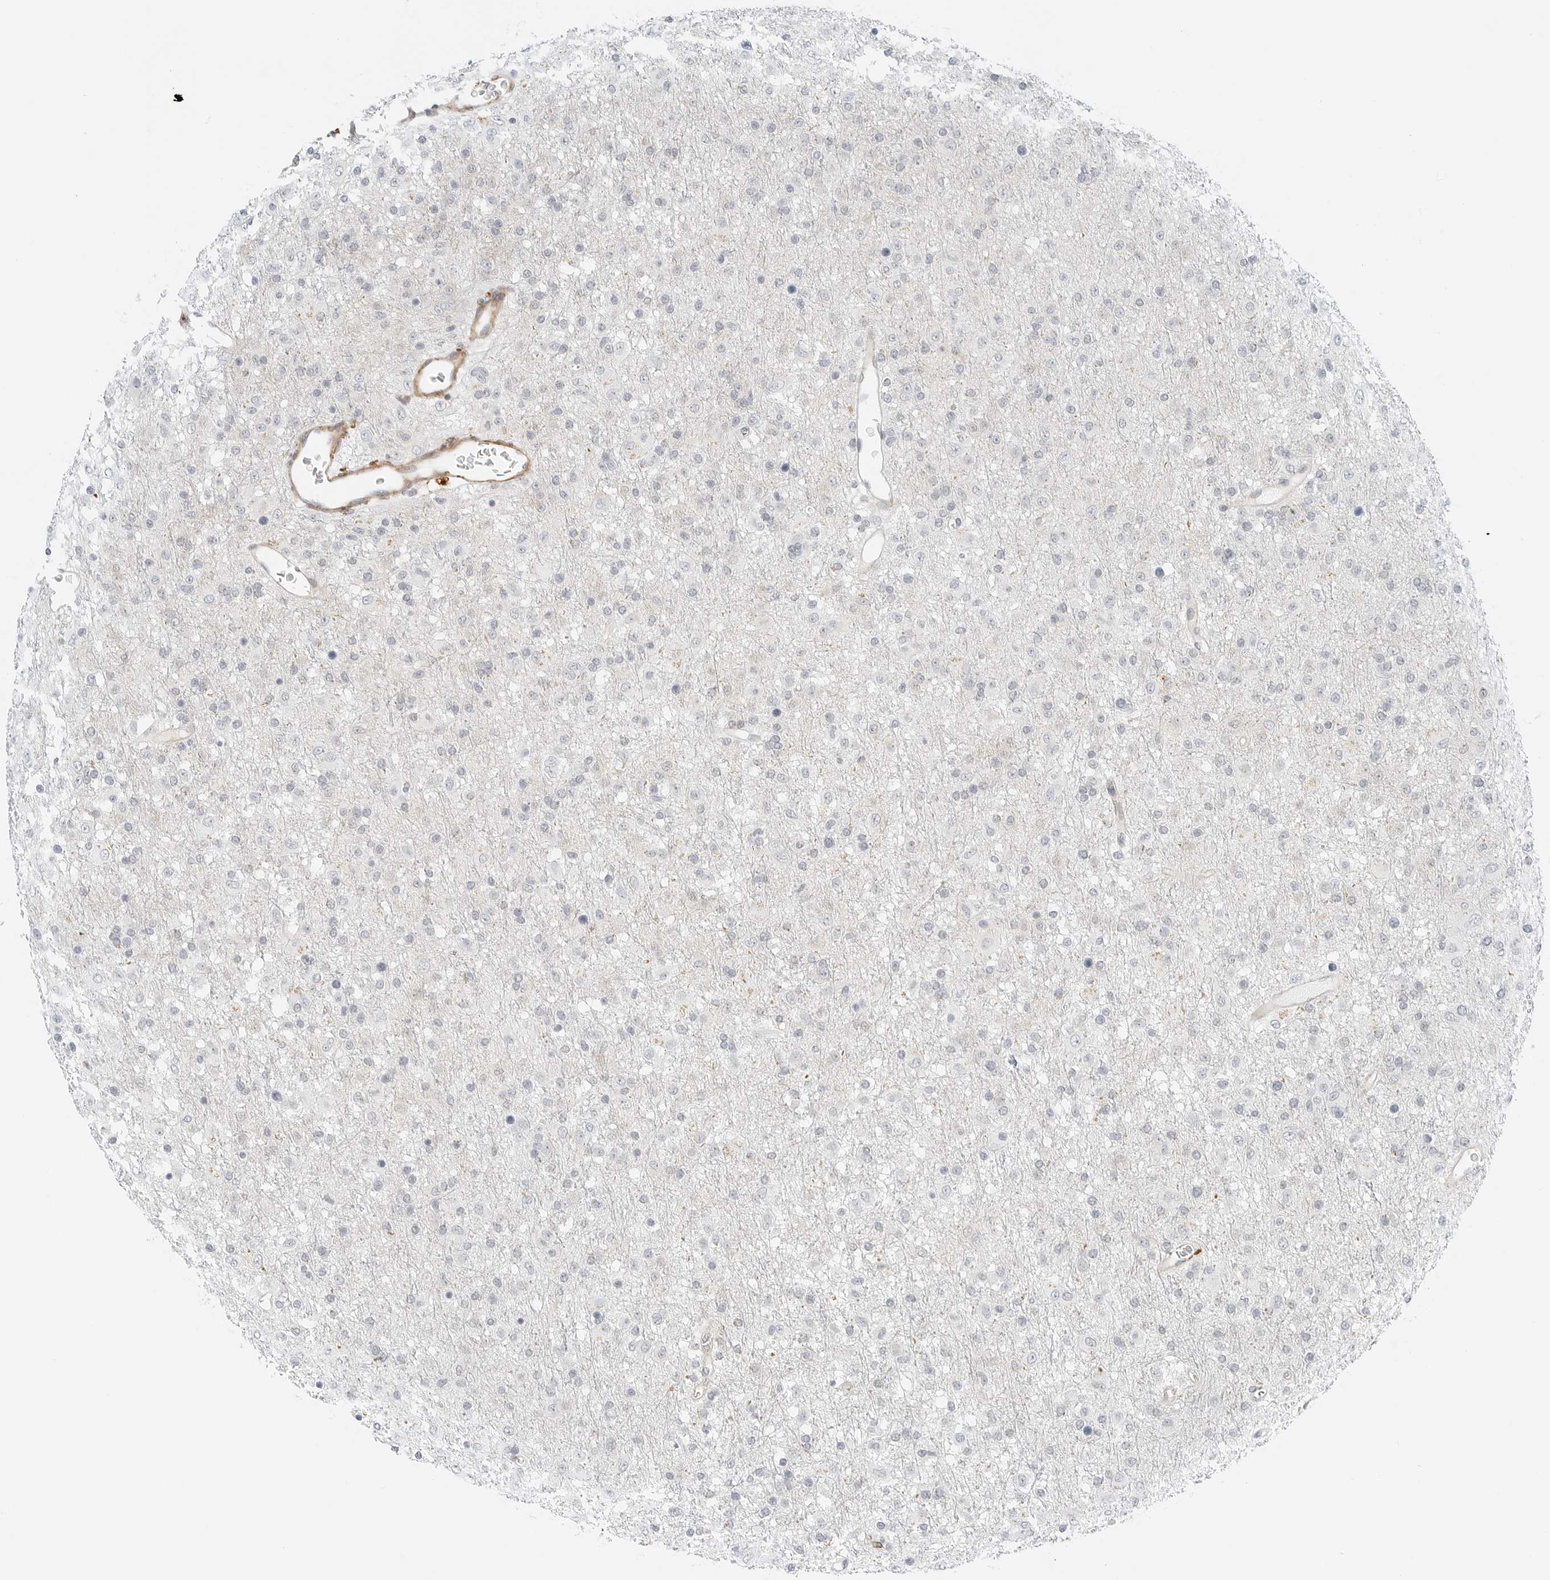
{"staining": {"intensity": "negative", "quantity": "none", "location": "none"}, "tissue": "glioma", "cell_type": "Tumor cells", "image_type": "cancer", "snomed": [{"axis": "morphology", "description": "Glioma, malignant, Low grade"}, {"axis": "topography", "description": "Brain"}], "caption": "A high-resolution image shows immunohistochemistry staining of malignant glioma (low-grade), which shows no significant staining in tumor cells.", "gene": "IQCC", "patient": {"sex": "male", "age": 65}}